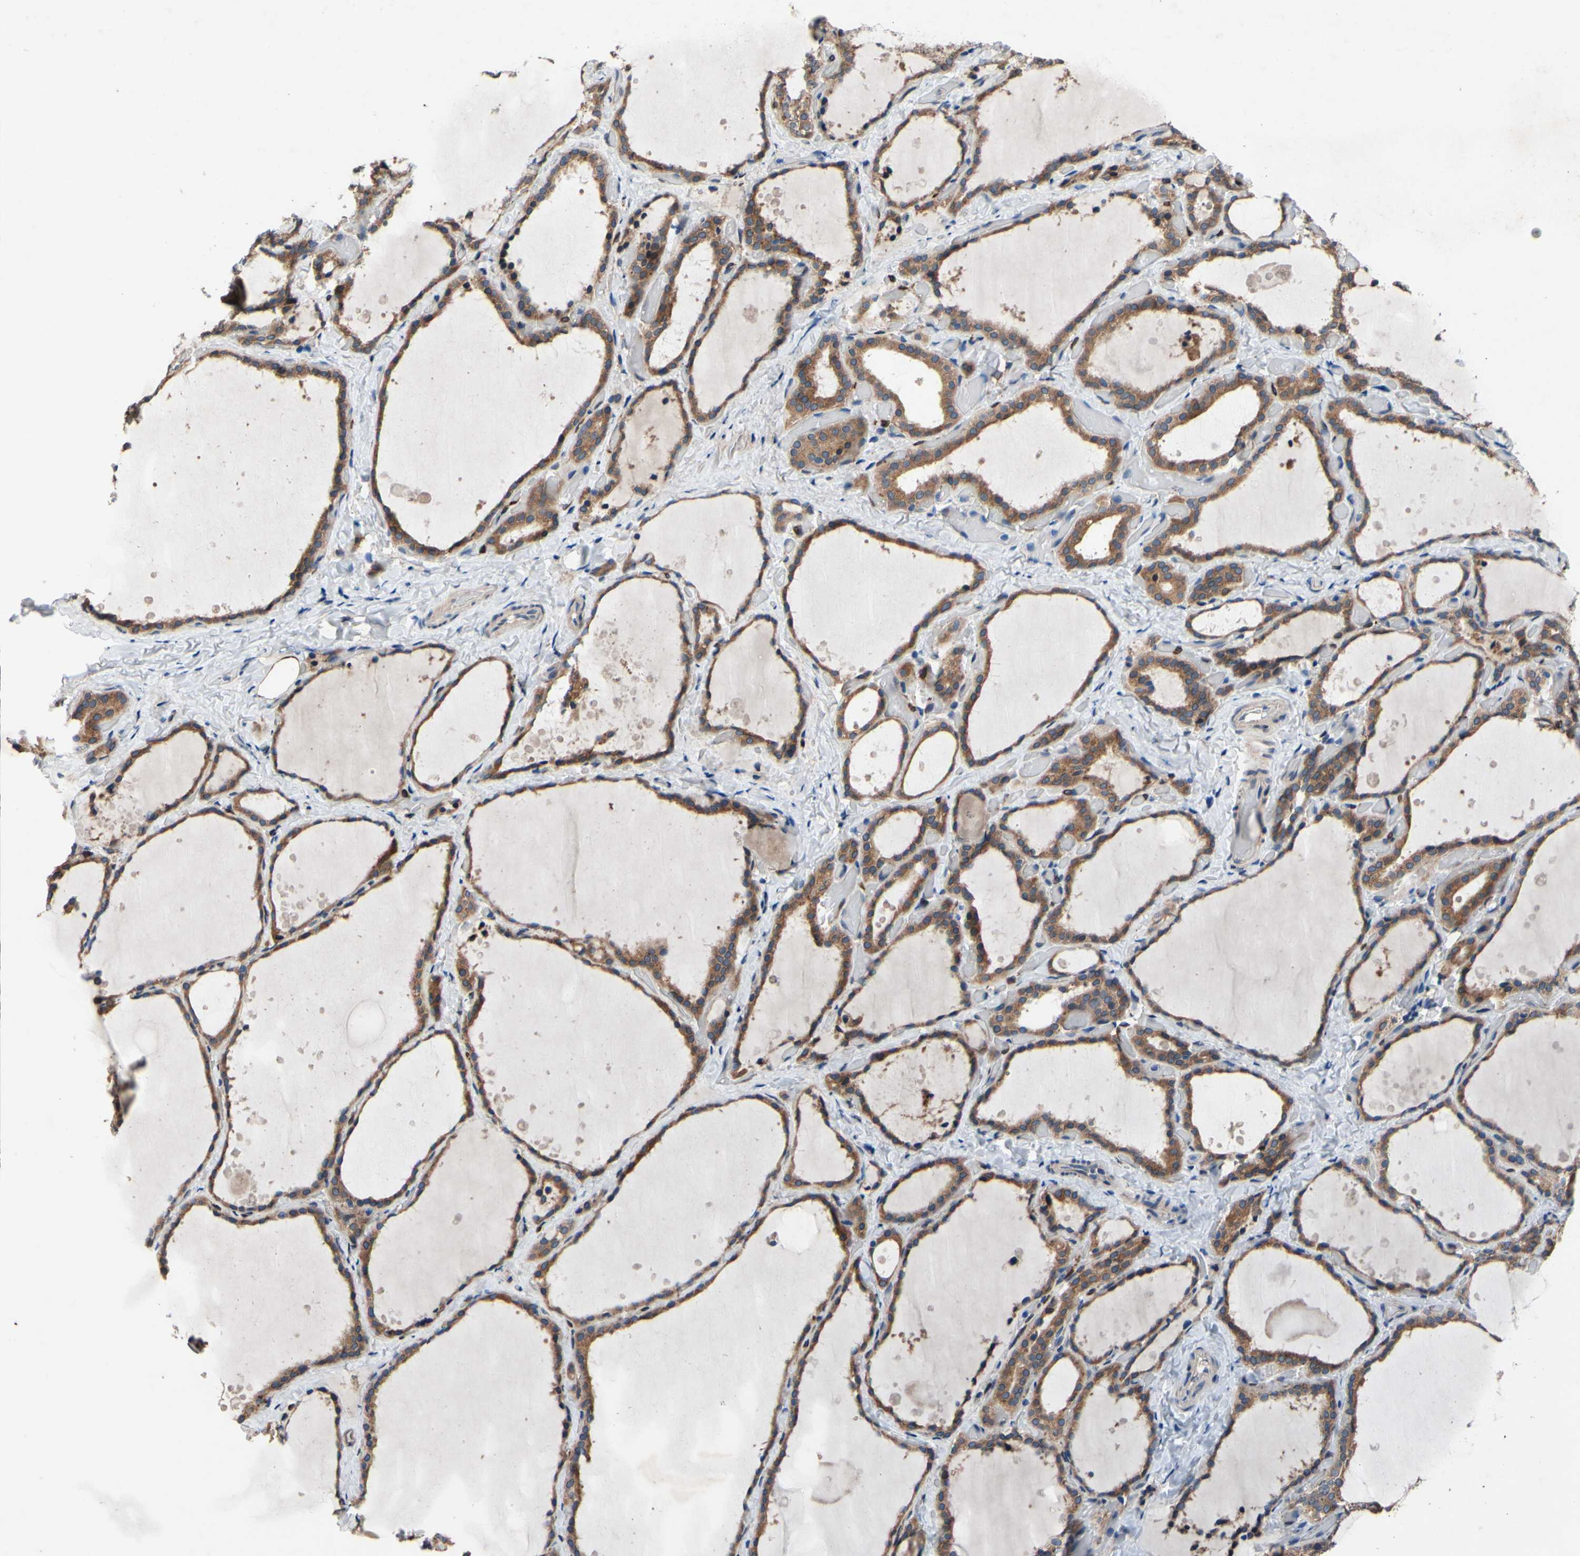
{"staining": {"intensity": "moderate", "quantity": ">75%", "location": "cytoplasmic/membranous"}, "tissue": "thyroid gland", "cell_type": "Glandular cells", "image_type": "normal", "snomed": [{"axis": "morphology", "description": "Normal tissue, NOS"}, {"axis": "topography", "description": "Thyroid gland"}], "caption": "Protein expression analysis of unremarkable human thyroid gland reveals moderate cytoplasmic/membranous positivity in about >75% of glandular cells. Immunohistochemistry stains the protein in brown and the nuclei are stained blue.", "gene": "PRXL2A", "patient": {"sex": "female", "age": 44}}